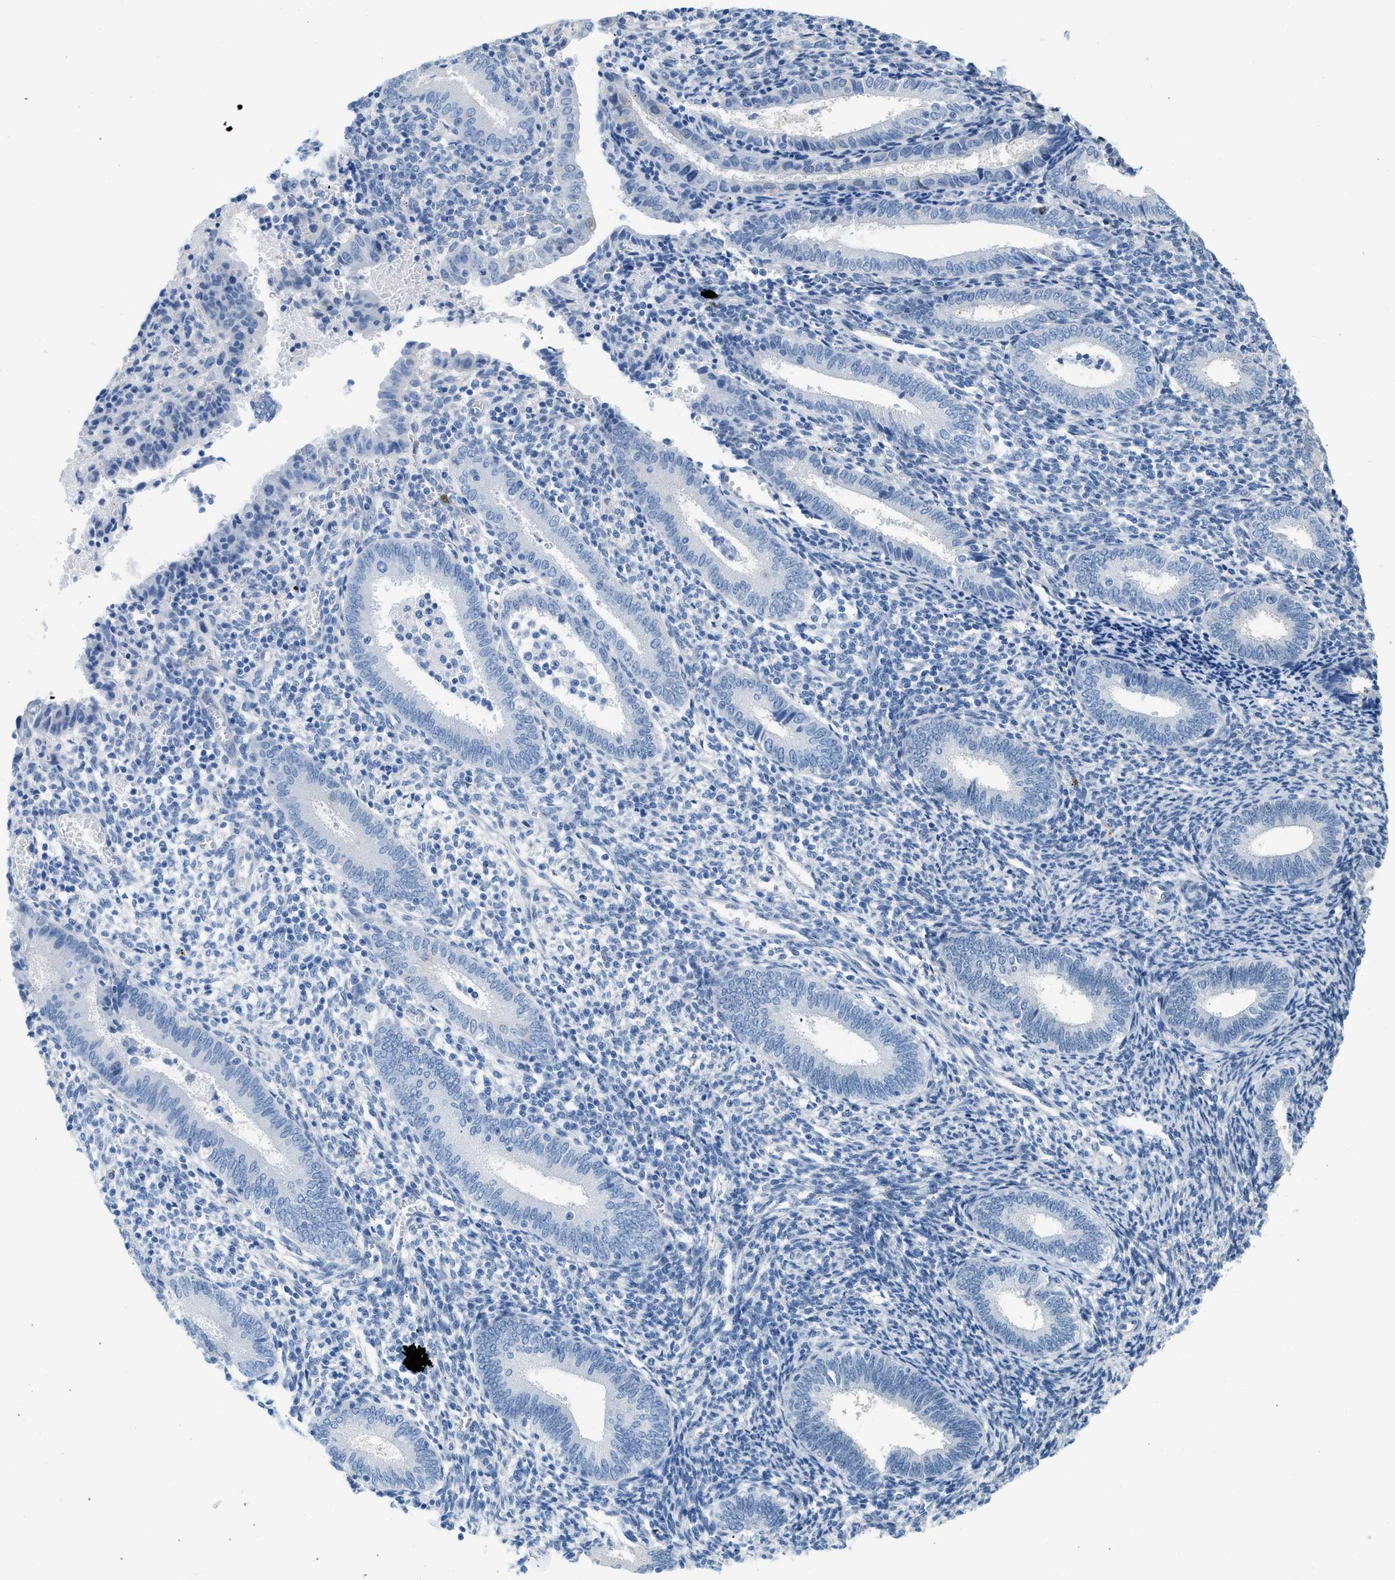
{"staining": {"intensity": "negative", "quantity": "none", "location": "none"}, "tissue": "endometrium", "cell_type": "Cells in endometrial stroma", "image_type": "normal", "snomed": [{"axis": "morphology", "description": "Normal tissue, NOS"}, {"axis": "topography", "description": "Endometrium"}], "caption": "An image of human endometrium is negative for staining in cells in endometrial stroma. The staining is performed using DAB (3,3'-diaminobenzidine) brown chromogen with nuclei counter-stained in using hematoxylin.", "gene": "SPAM1", "patient": {"sex": "female", "age": 41}}